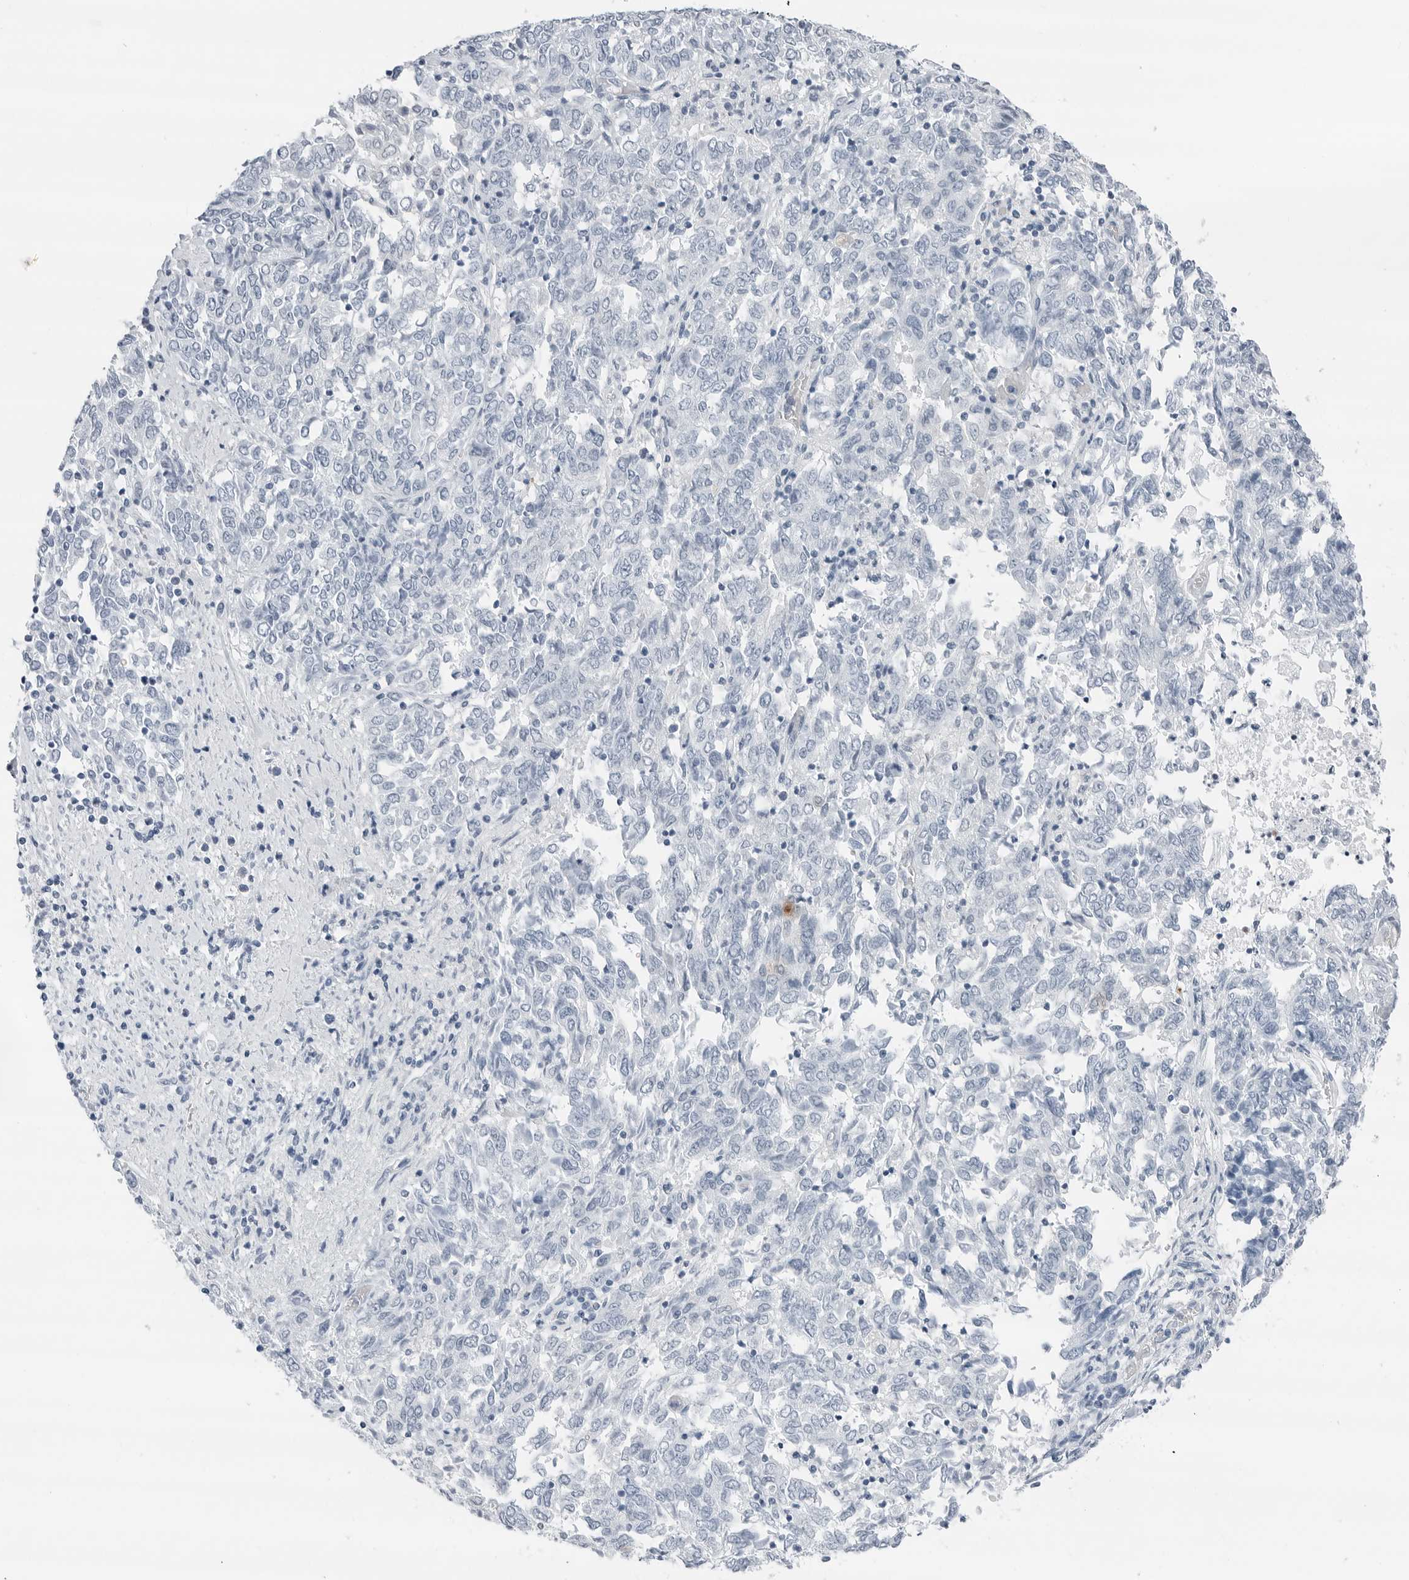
{"staining": {"intensity": "negative", "quantity": "none", "location": "none"}, "tissue": "endometrial cancer", "cell_type": "Tumor cells", "image_type": "cancer", "snomed": [{"axis": "morphology", "description": "Adenocarcinoma, NOS"}, {"axis": "topography", "description": "Endometrium"}], "caption": "This is an immunohistochemistry histopathology image of endometrial cancer (adenocarcinoma). There is no positivity in tumor cells.", "gene": "SLPI", "patient": {"sex": "female", "age": 80}}